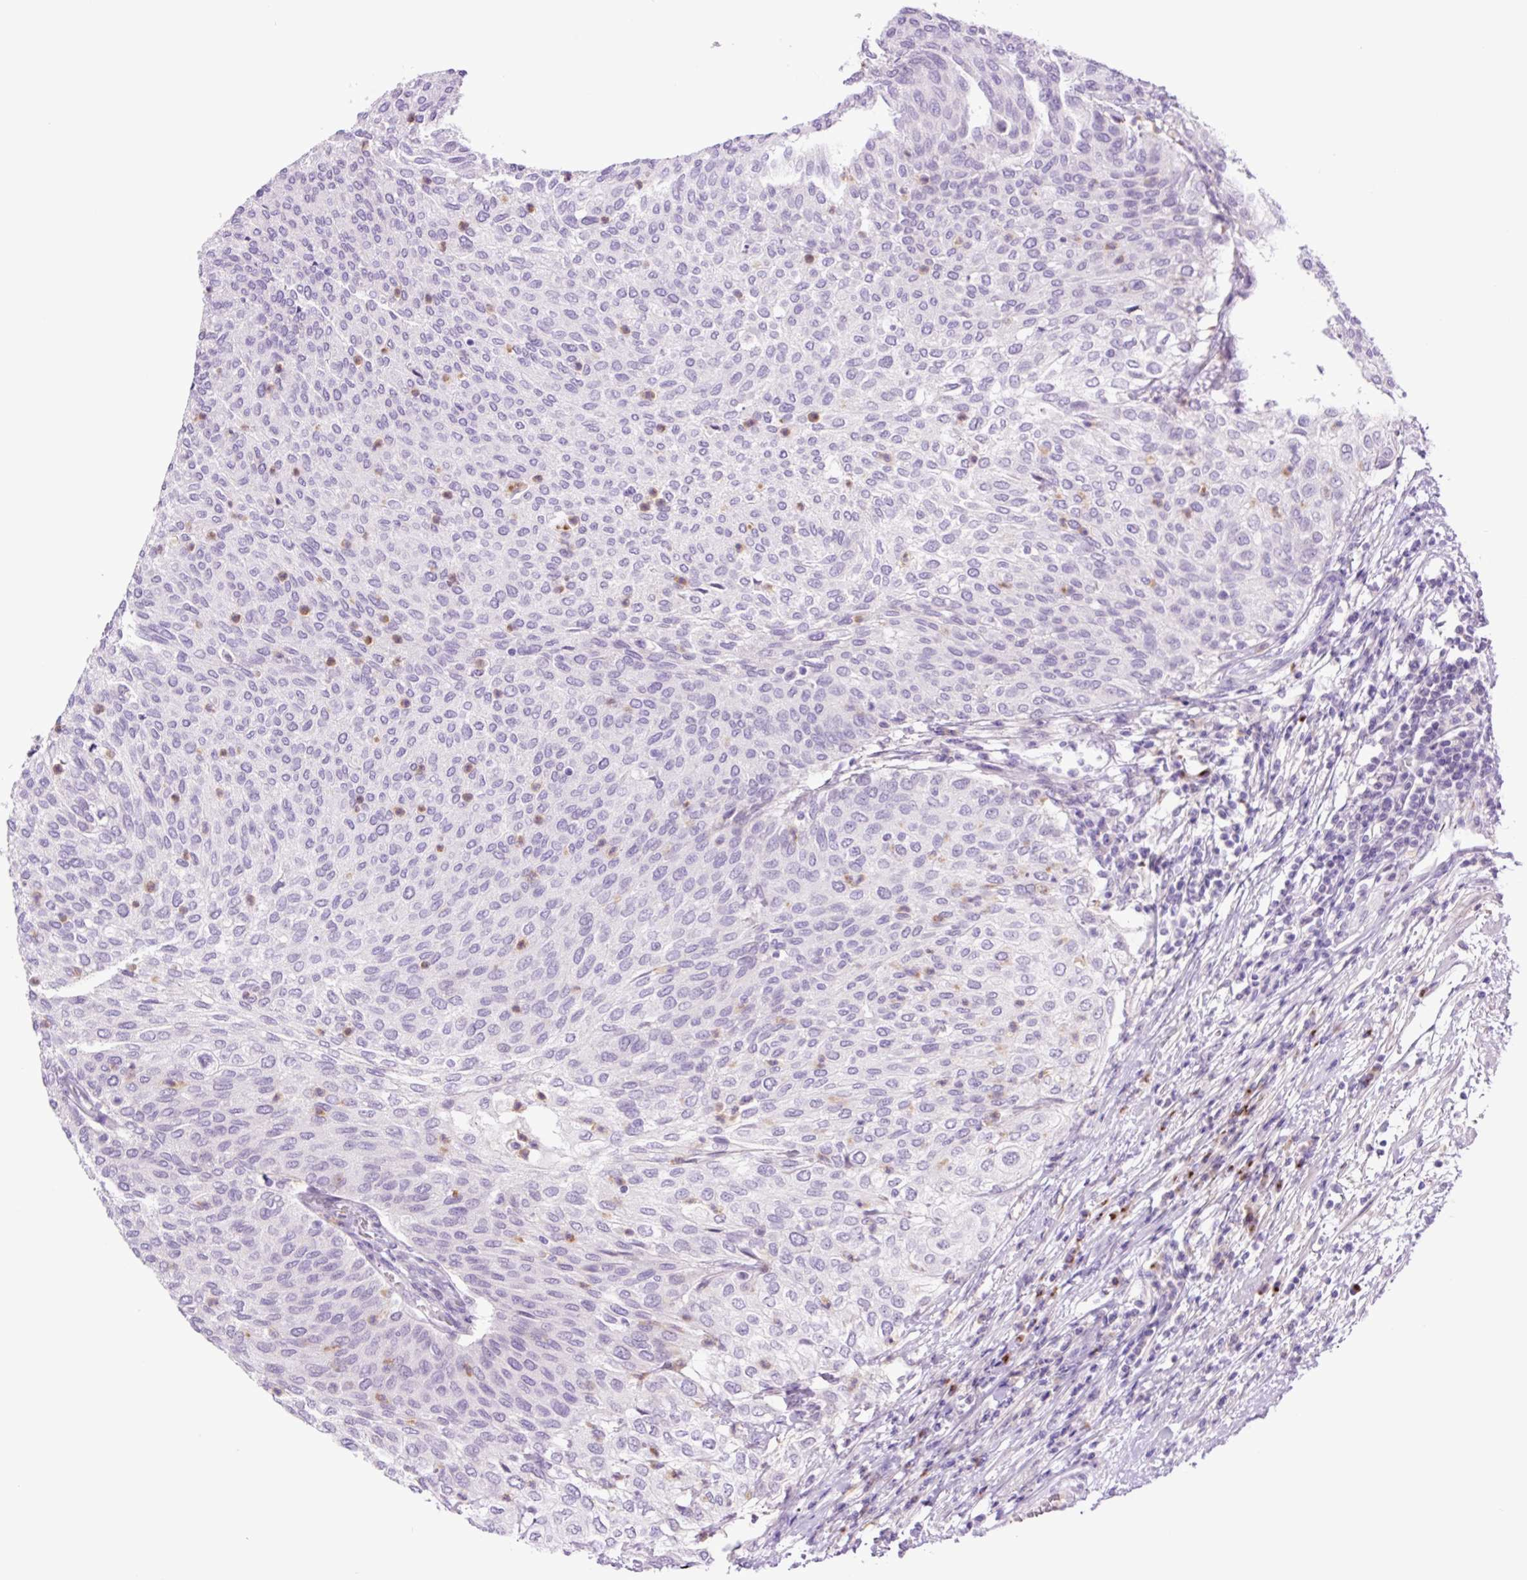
{"staining": {"intensity": "negative", "quantity": "none", "location": "none"}, "tissue": "urothelial cancer", "cell_type": "Tumor cells", "image_type": "cancer", "snomed": [{"axis": "morphology", "description": "Urothelial carcinoma, Low grade"}, {"axis": "topography", "description": "Urinary bladder"}], "caption": "The photomicrograph reveals no staining of tumor cells in urothelial cancer.", "gene": "MFSD3", "patient": {"sex": "female", "age": 79}}